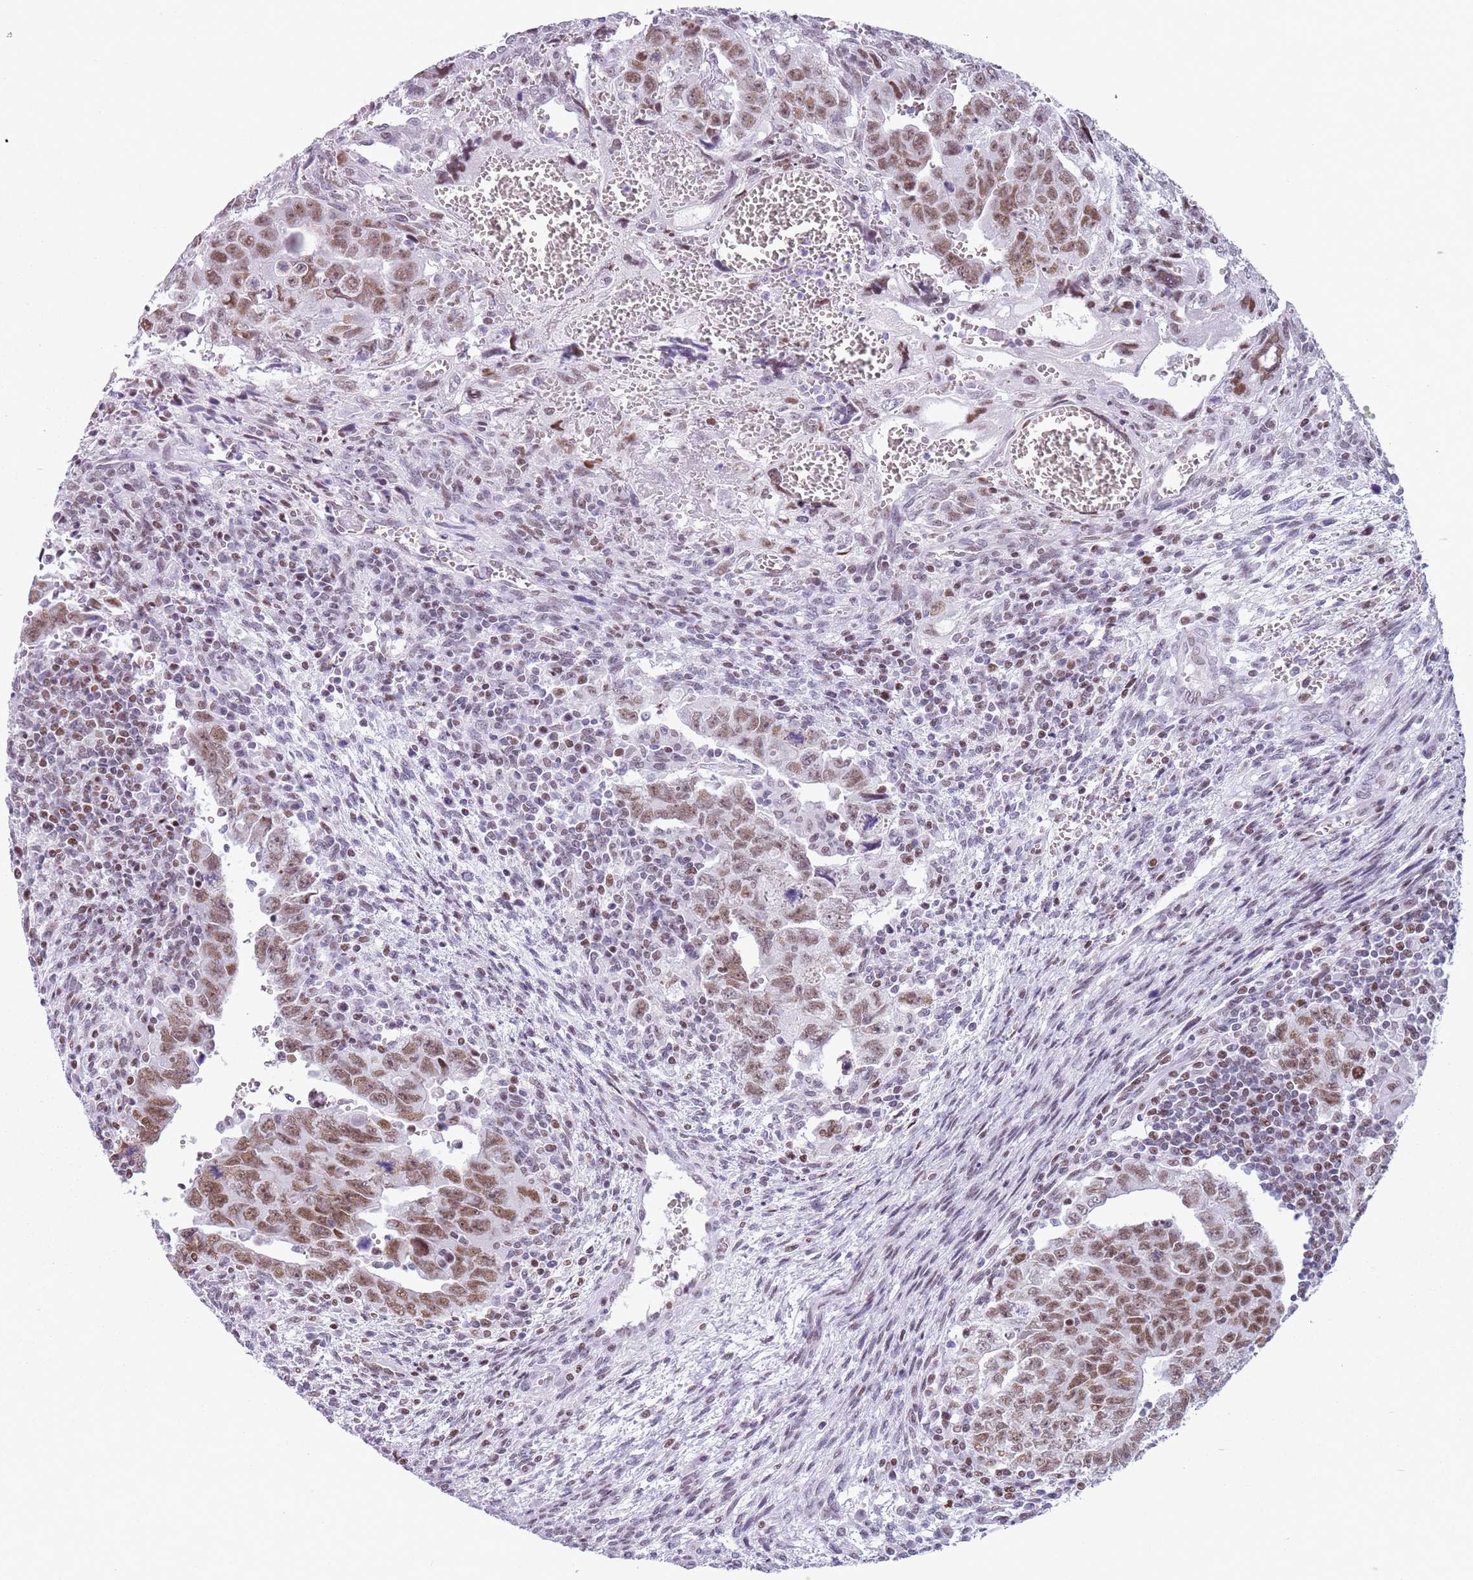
{"staining": {"intensity": "moderate", "quantity": ">75%", "location": "nuclear"}, "tissue": "testis cancer", "cell_type": "Tumor cells", "image_type": "cancer", "snomed": [{"axis": "morphology", "description": "Carcinoma, Embryonal, NOS"}, {"axis": "topography", "description": "Testis"}], "caption": "Embryonal carcinoma (testis) stained with a protein marker reveals moderate staining in tumor cells.", "gene": "FAM104B", "patient": {"sex": "male", "age": 28}}